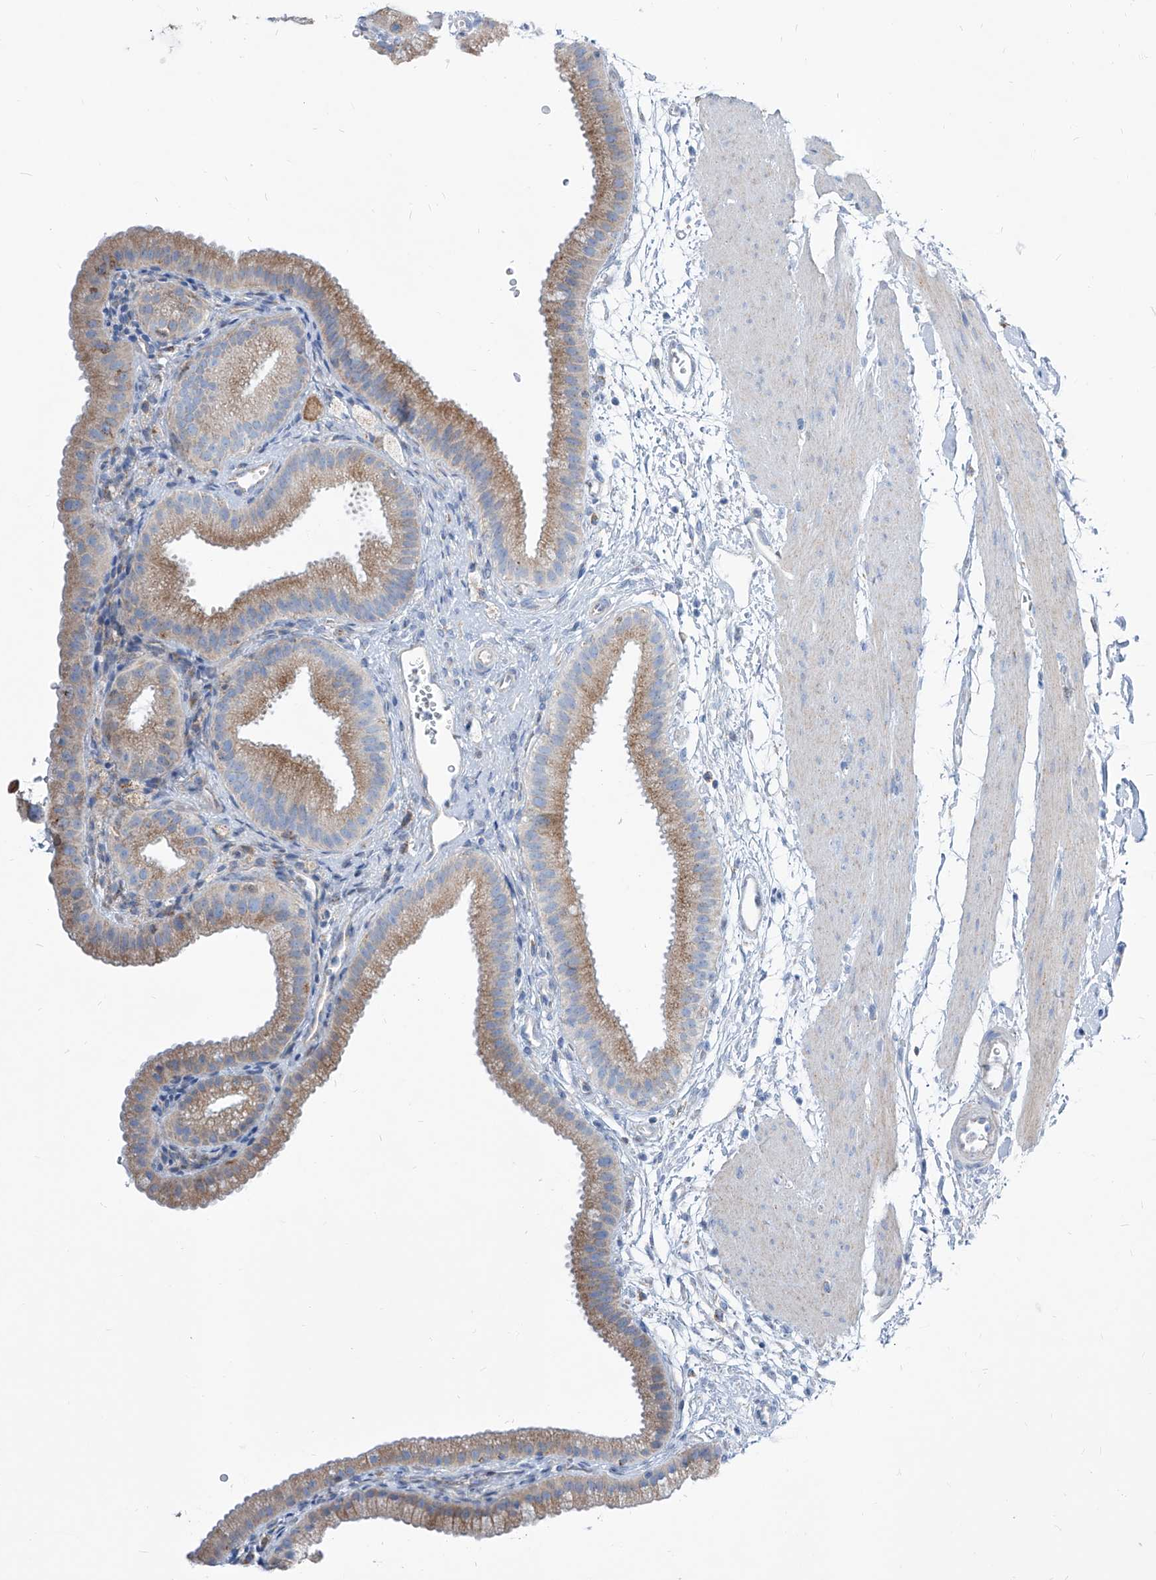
{"staining": {"intensity": "moderate", "quantity": ">75%", "location": "cytoplasmic/membranous"}, "tissue": "gallbladder", "cell_type": "Glandular cells", "image_type": "normal", "snomed": [{"axis": "morphology", "description": "Normal tissue, NOS"}, {"axis": "topography", "description": "Gallbladder"}], "caption": "This photomicrograph demonstrates immunohistochemistry staining of unremarkable human gallbladder, with medium moderate cytoplasmic/membranous staining in approximately >75% of glandular cells.", "gene": "AGPS", "patient": {"sex": "female", "age": 64}}